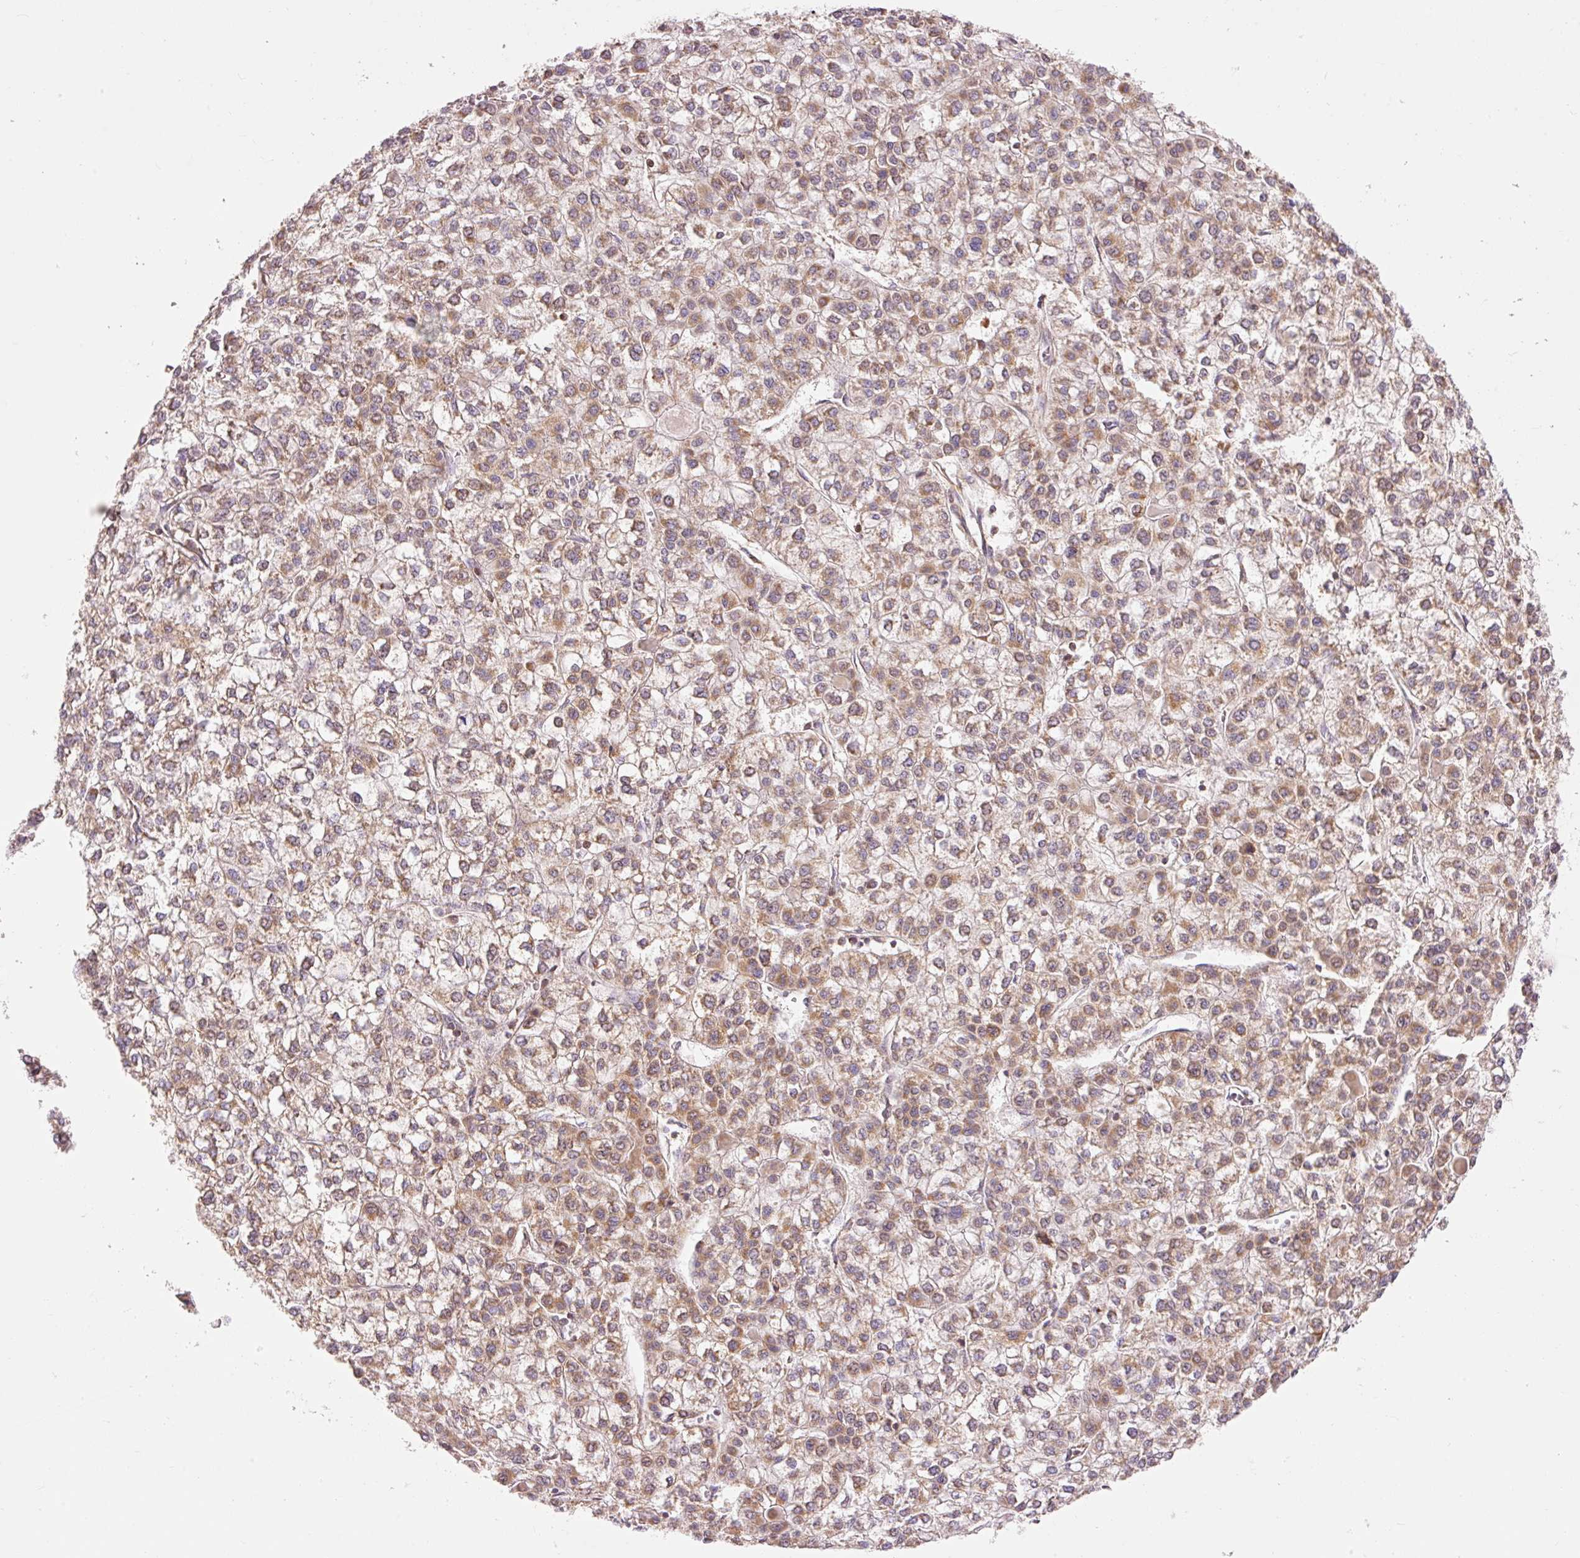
{"staining": {"intensity": "moderate", "quantity": ">75%", "location": "cytoplasmic/membranous,nuclear"}, "tissue": "liver cancer", "cell_type": "Tumor cells", "image_type": "cancer", "snomed": [{"axis": "morphology", "description": "Carcinoma, Hepatocellular, NOS"}, {"axis": "topography", "description": "Liver"}], "caption": "DAB immunohistochemical staining of liver cancer (hepatocellular carcinoma) reveals moderate cytoplasmic/membranous and nuclear protein expression in approximately >75% of tumor cells.", "gene": "IMMT", "patient": {"sex": "female", "age": 43}}